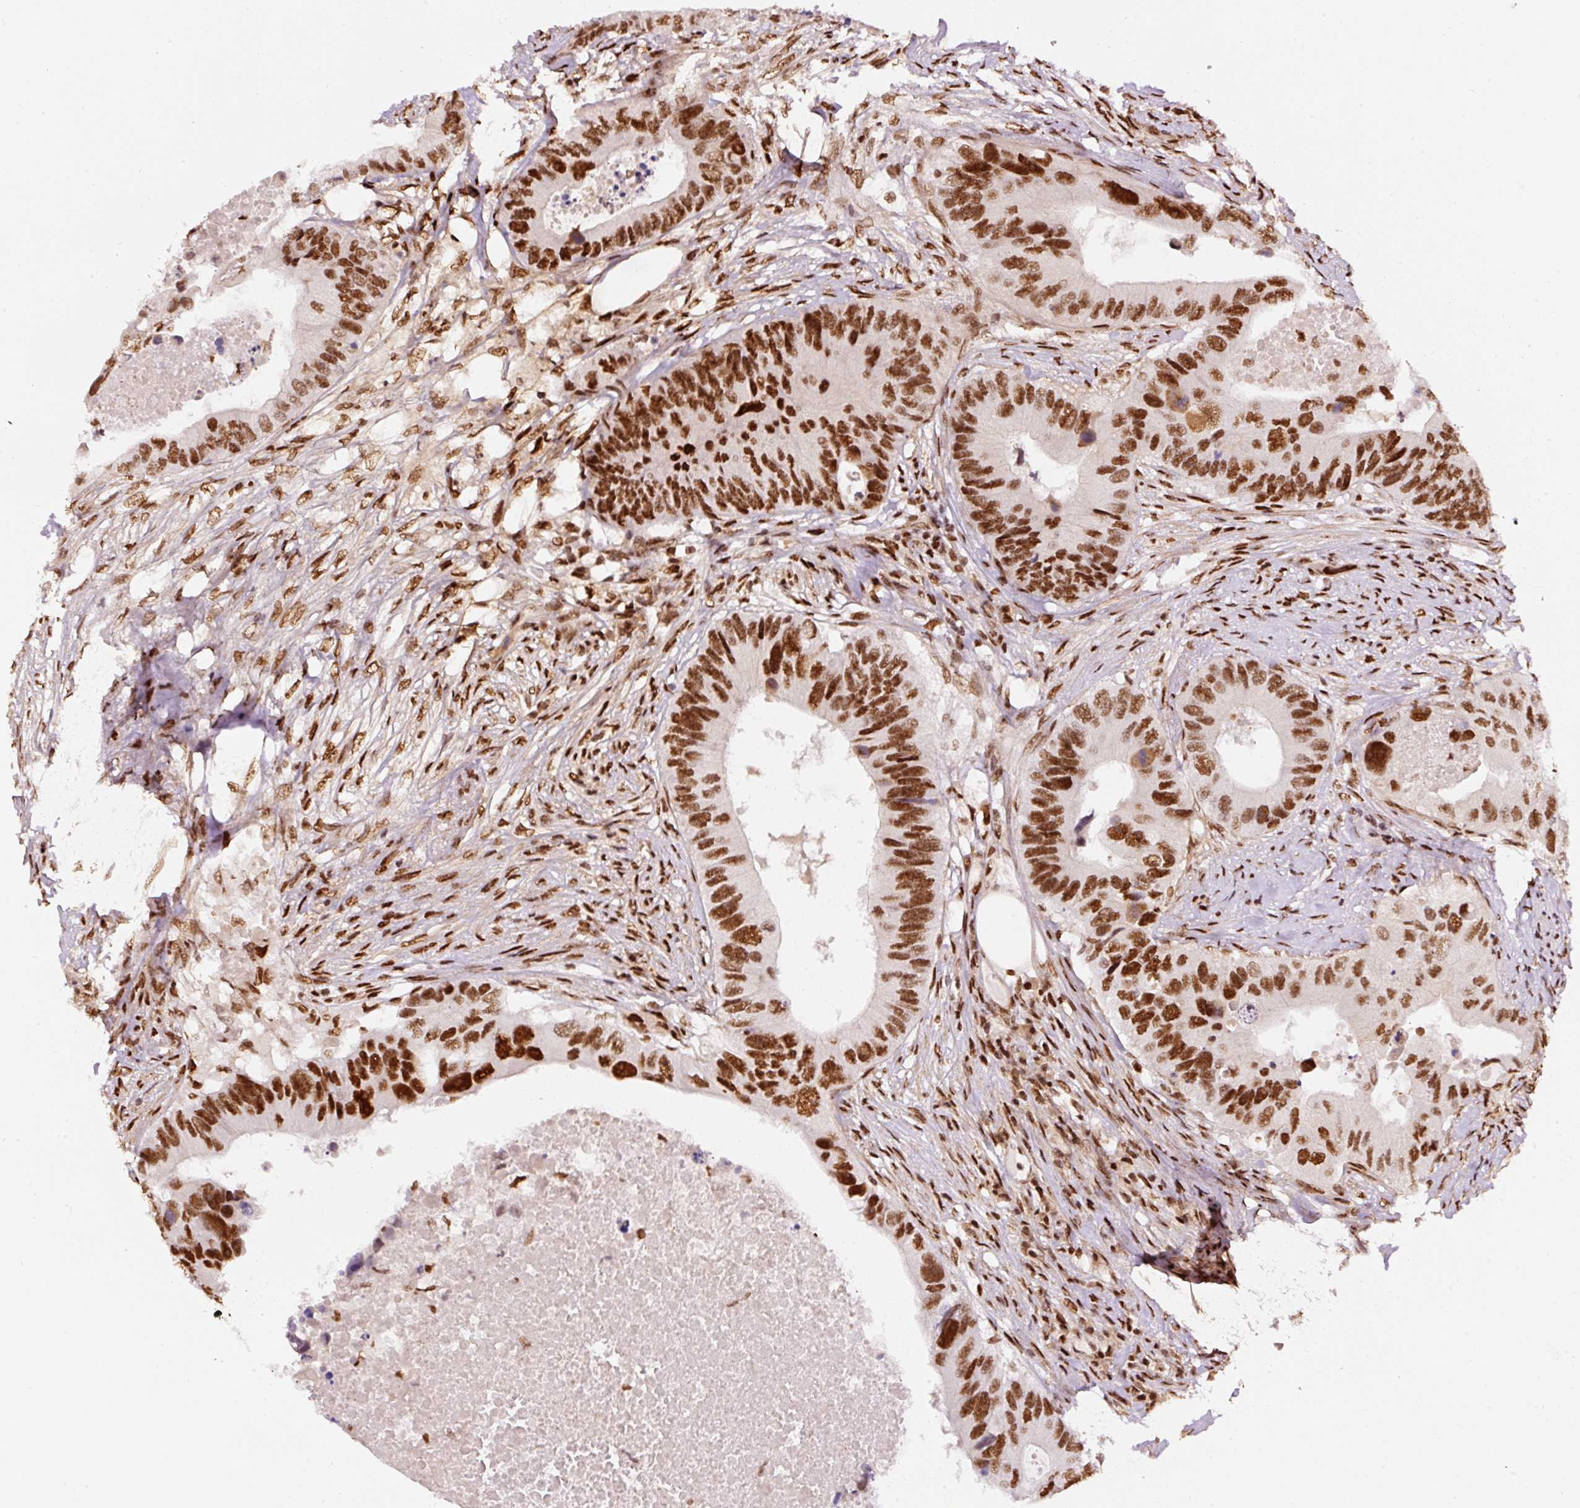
{"staining": {"intensity": "strong", "quantity": ">75%", "location": "nuclear"}, "tissue": "colorectal cancer", "cell_type": "Tumor cells", "image_type": "cancer", "snomed": [{"axis": "morphology", "description": "Adenocarcinoma, NOS"}, {"axis": "topography", "description": "Colon"}], "caption": "Colorectal adenocarcinoma stained with a brown dye reveals strong nuclear positive positivity in about >75% of tumor cells.", "gene": "HNRNPC", "patient": {"sex": "male", "age": 71}}